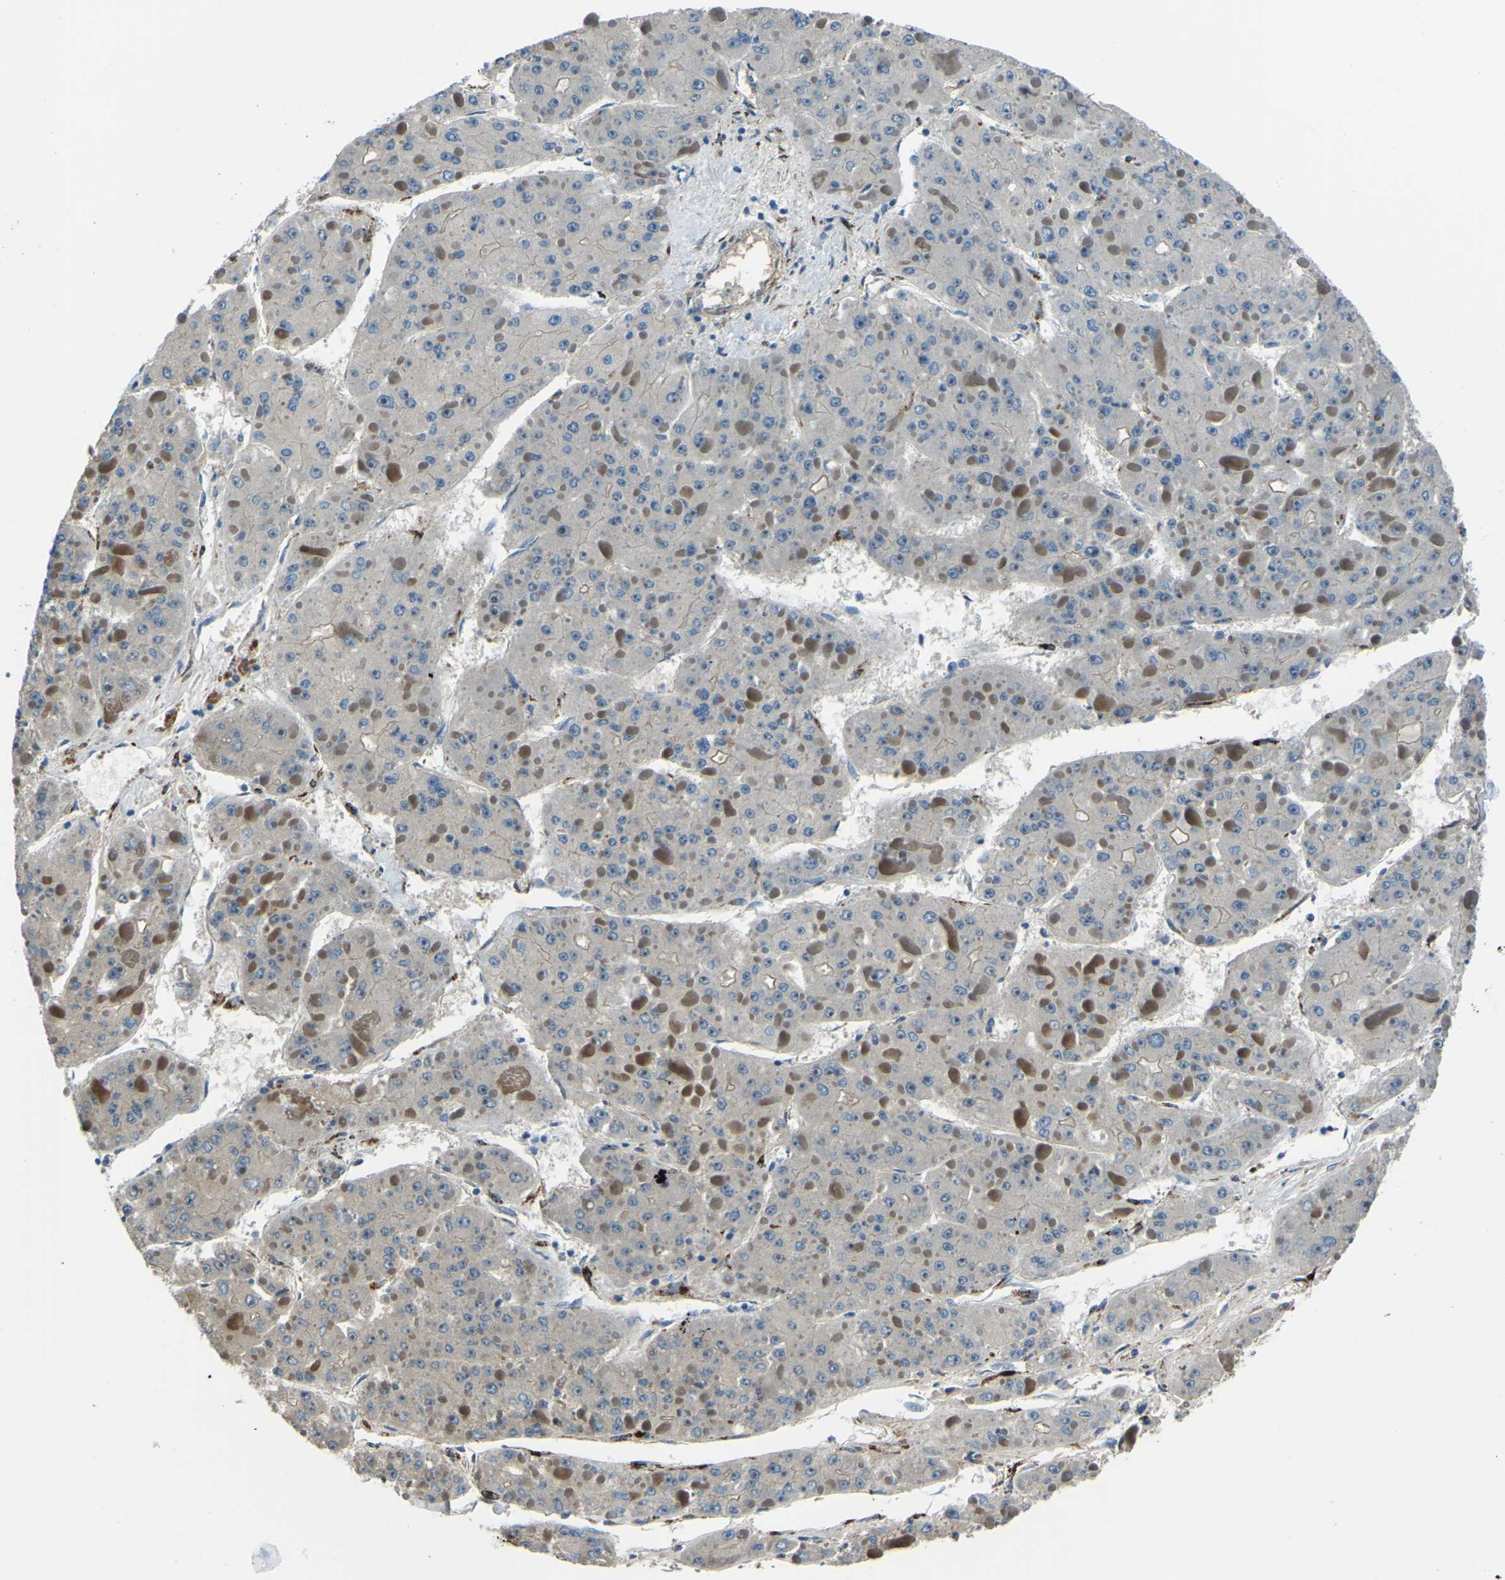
{"staining": {"intensity": "negative", "quantity": "none", "location": "none"}, "tissue": "liver cancer", "cell_type": "Tumor cells", "image_type": "cancer", "snomed": [{"axis": "morphology", "description": "Carcinoma, Hepatocellular, NOS"}, {"axis": "topography", "description": "Liver"}], "caption": "DAB (3,3'-diaminobenzidine) immunohistochemical staining of liver cancer shows no significant expression in tumor cells.", "gene": "COL3A1", "patient": {"sex": "female", "age": 73}}